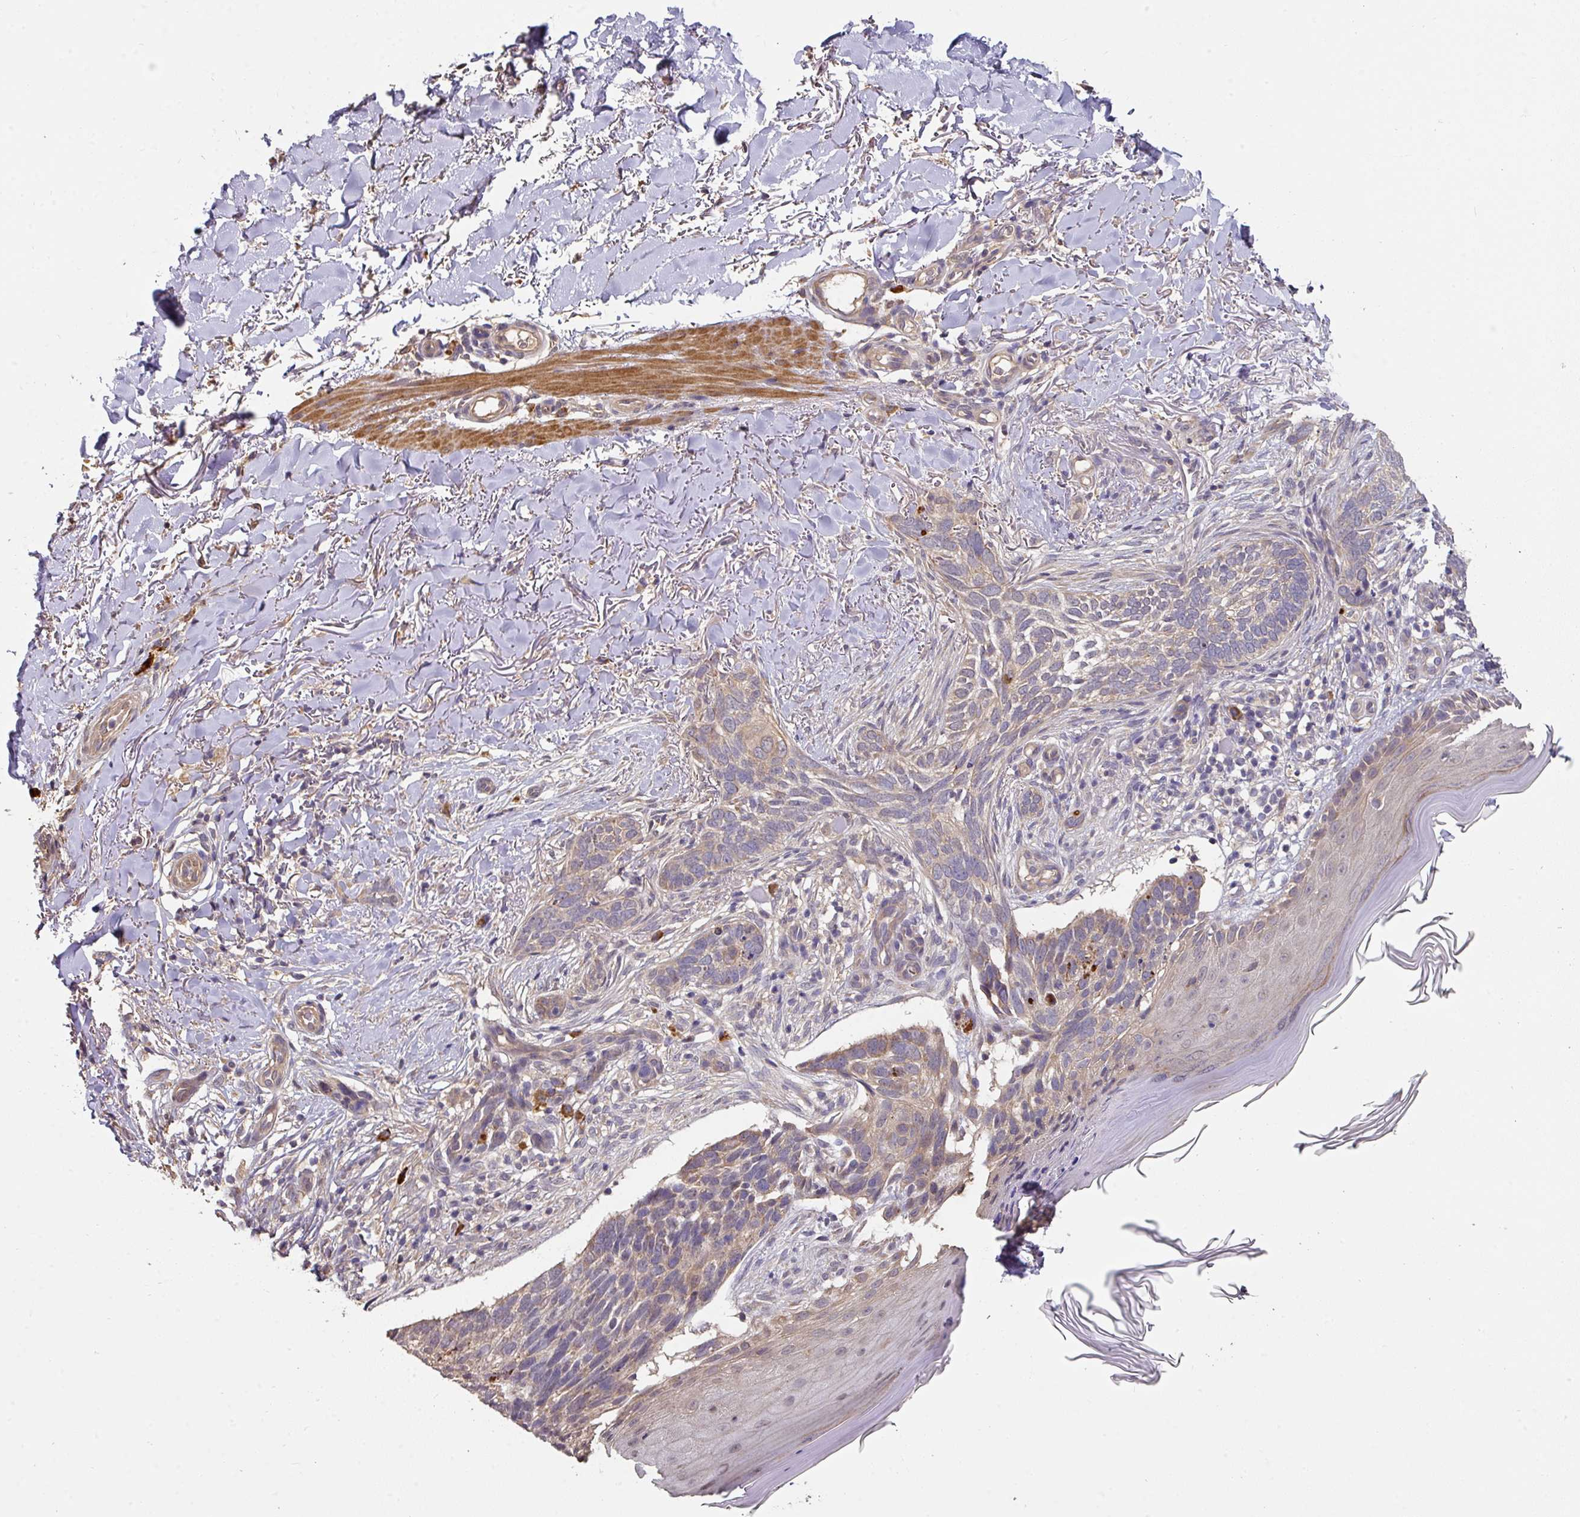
{"staining": {"intensity": "weak", "quantity": "25%-75%", "location": "cytoplasmic/membranous"}, "tissue": "skin cancer", "cell_type": "Tumor cells", "image_type": "cancer", "snomed": [{"axis": "morphology", "description": "Normal tissue, NOS"}, {"axis": "morphology", "description": "Basal cell carcinoma"}, {"axis": "topography", "description": "Skin"}], "caption": "Skin cancer was stained to show a protein in brown. There is low levels of weak cytoplasmic/membranous staining in about 25%-75% of tumor cells.", "gene": "ACVR2B", "patient": {"sex": "female", "age": 67}}